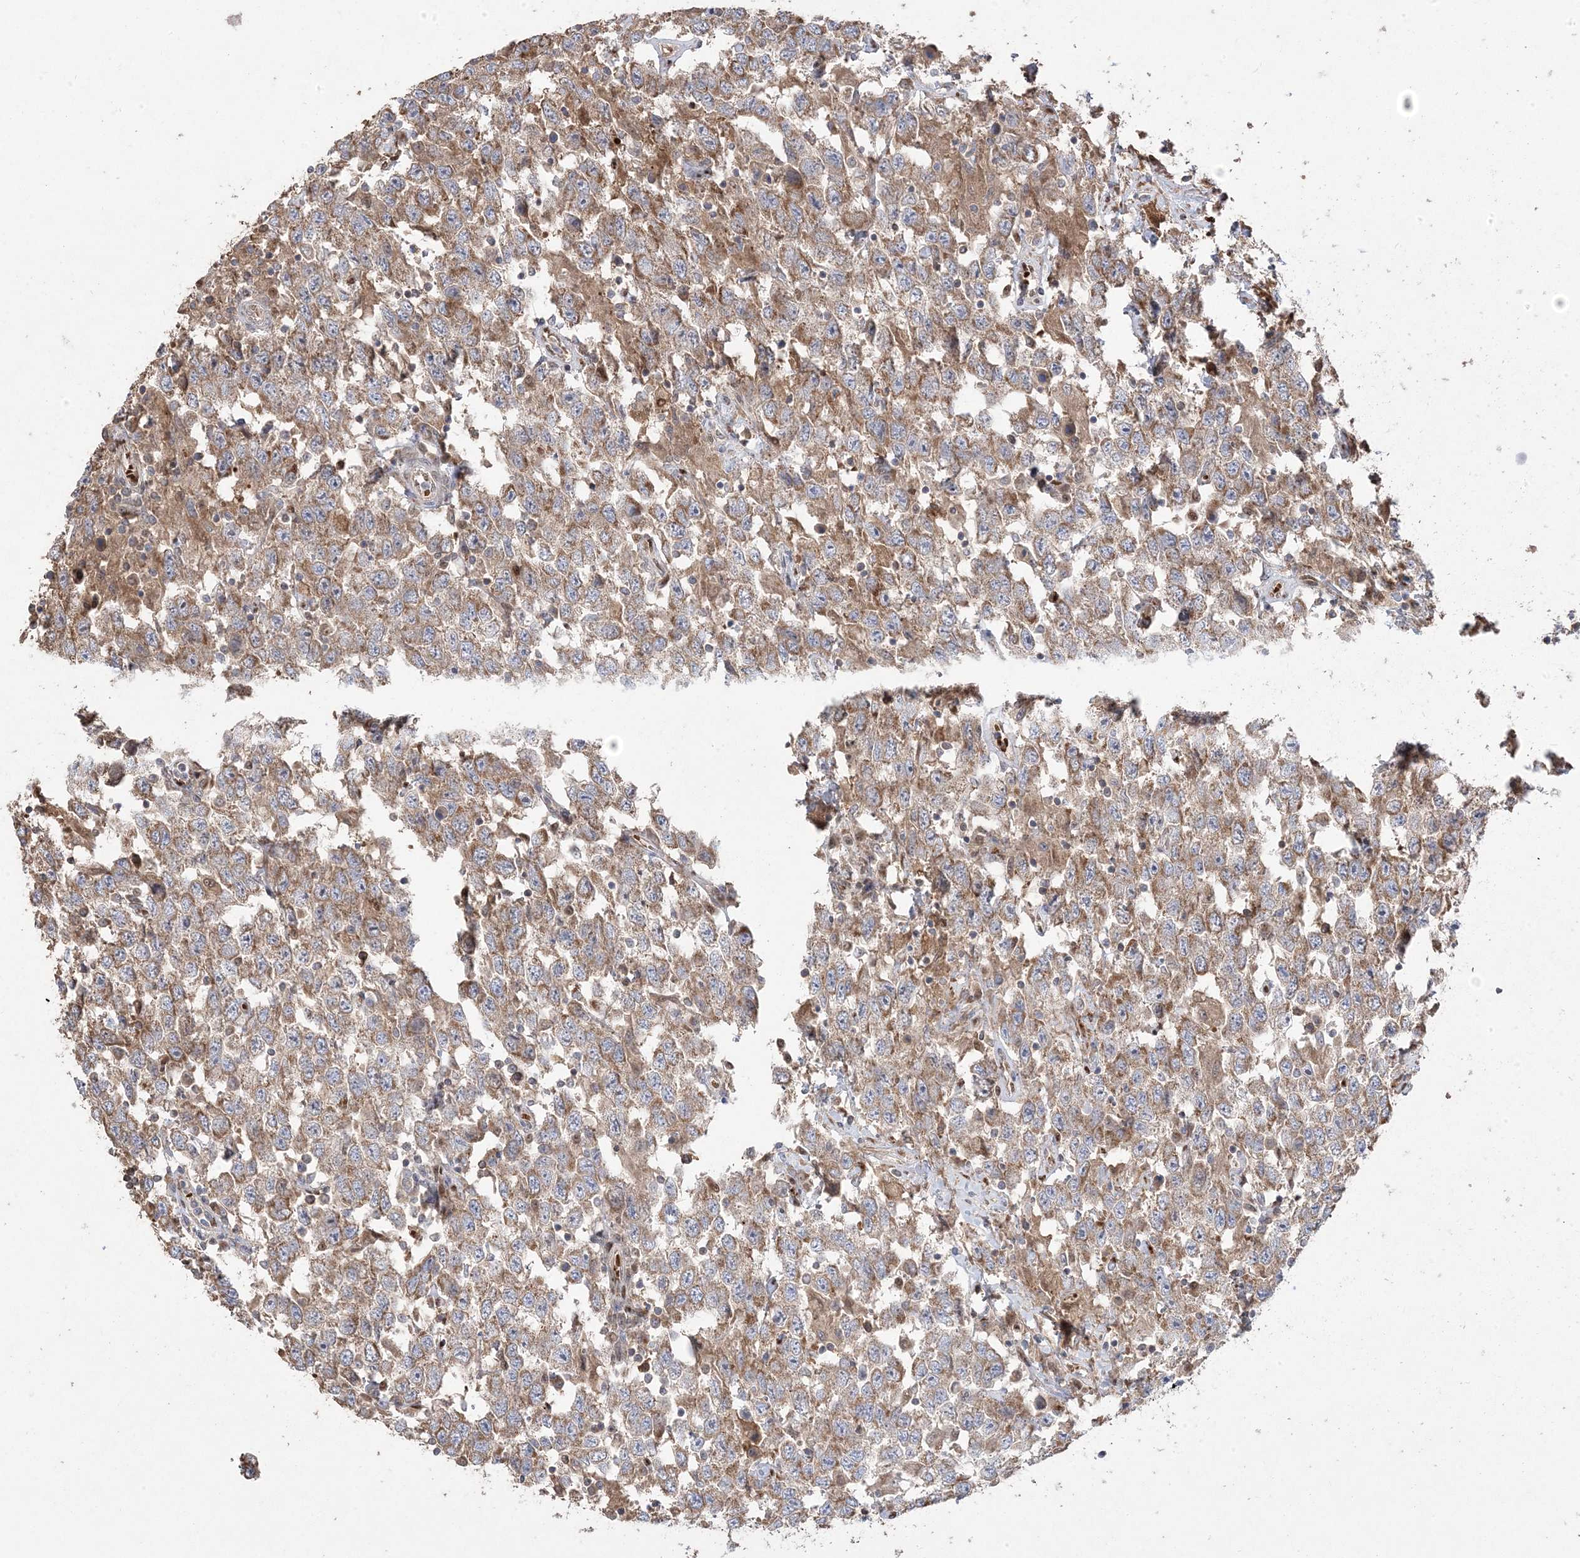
{"staining": {"intensity": "moderate", "quantity": ">75%", "location": "cytoplasmic/membranous"}, "tissue": "testis cancer", "cell_type": "Tumor cells", "image_type": "cancer", "snomed": [{"axis": "morphology", "description": "Seminoma, NOS"}, {"axis": "topography", "description": "Testis"}], "caption": "High-magnification brightfield microscopy of testis cancer (seminoma) stained with DAB (brown) and counterstained with hematoxylin (blue). tumor cells exhibit moderate cytoplasmic/membranous positivity is seen in about>75% of cells.", "gene": "PPOX", "patient": {"sex": "male", "age": 41}}